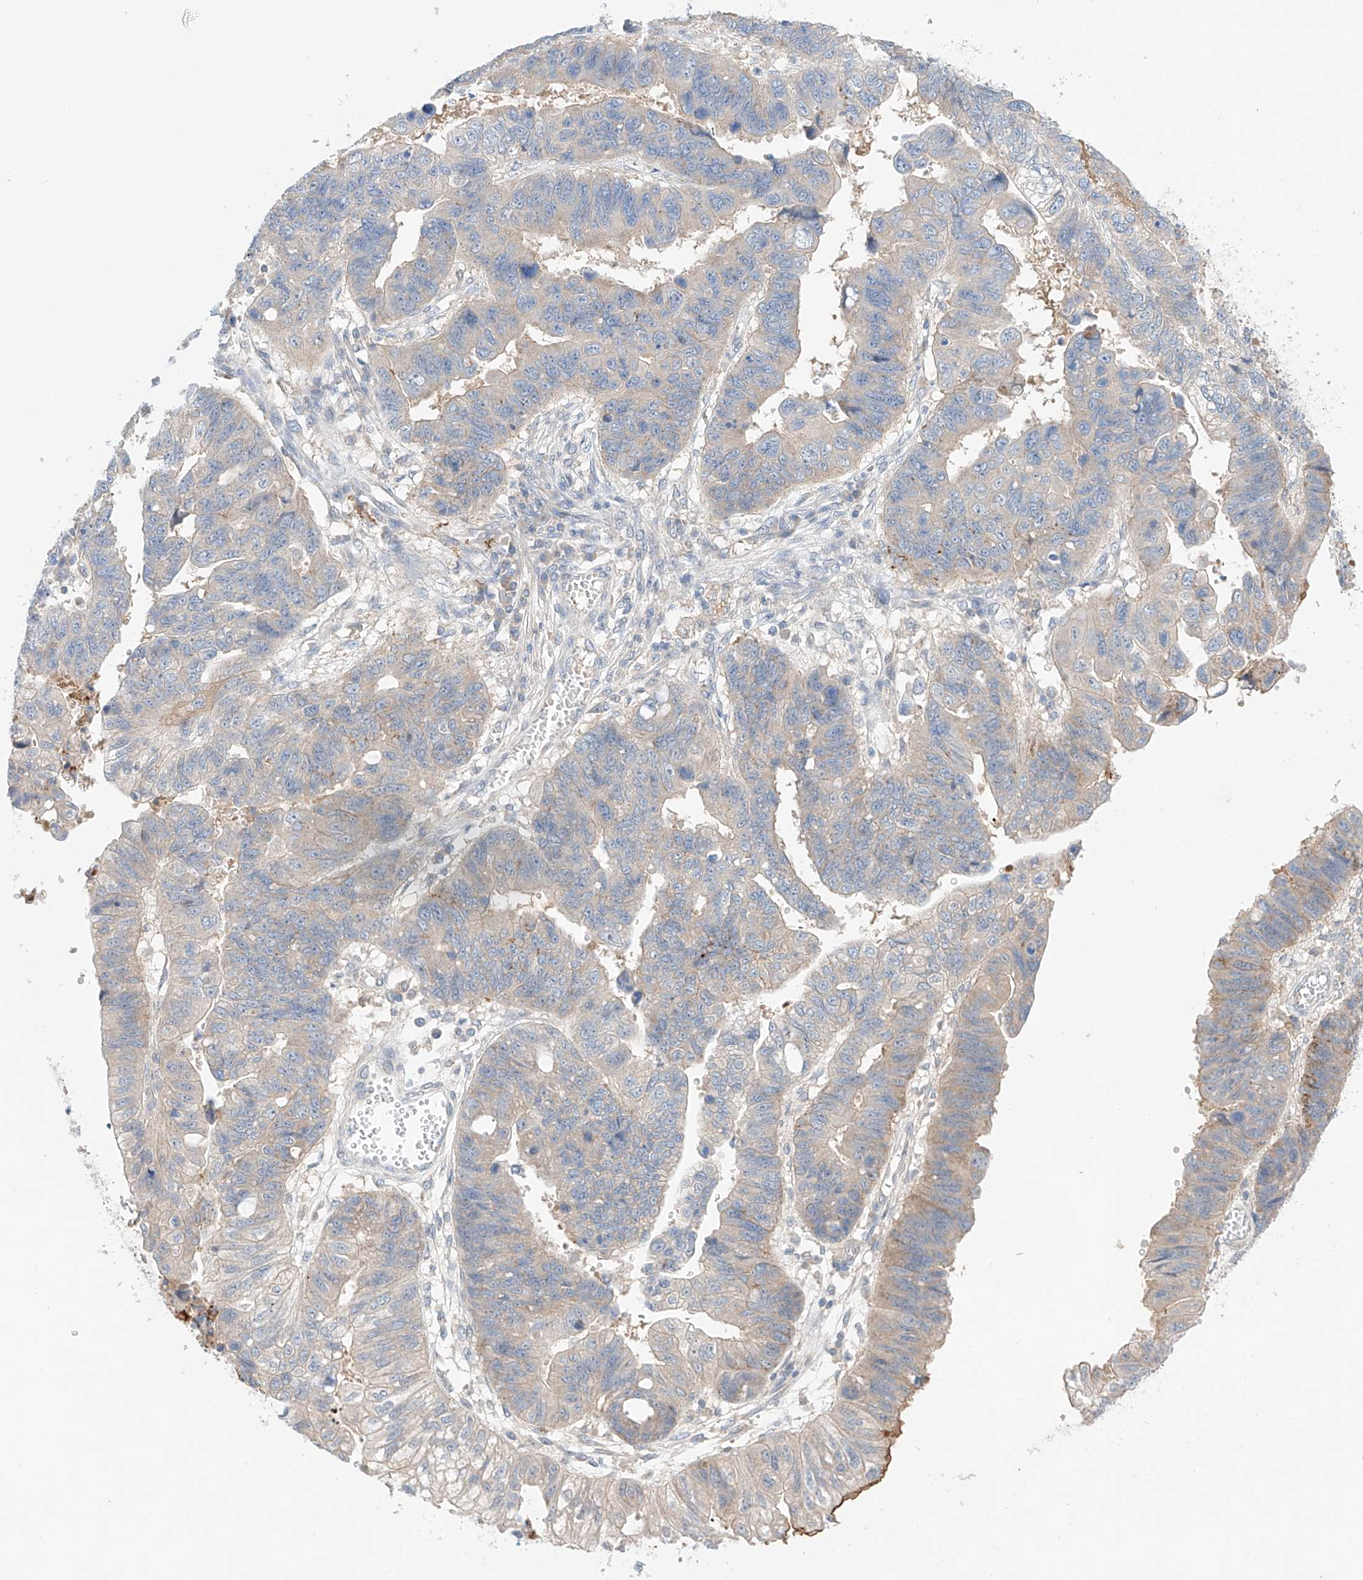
{"staining": {"intensity": "negative", "quantity": "none", "location": "none"}, "tissue": "stomach cancer", "cell_type": "Tumor cells", "image_type": "cancer", "snomed": [{"axis": "morphology", "description": "Adenocarcinoma, NOS"}, {"axis": "topography", "description": "Stomach"}], "caption": "Tumor cells show no significant protein expression in stomach cancer (adenocarcinoma). Brightfield microscopy of IHC stained with DAB (brown) and hematoxylin (blue), captured at high magnification.", "gene": "PGGT1B", "patient": {"sex": "male", "age": 59}}